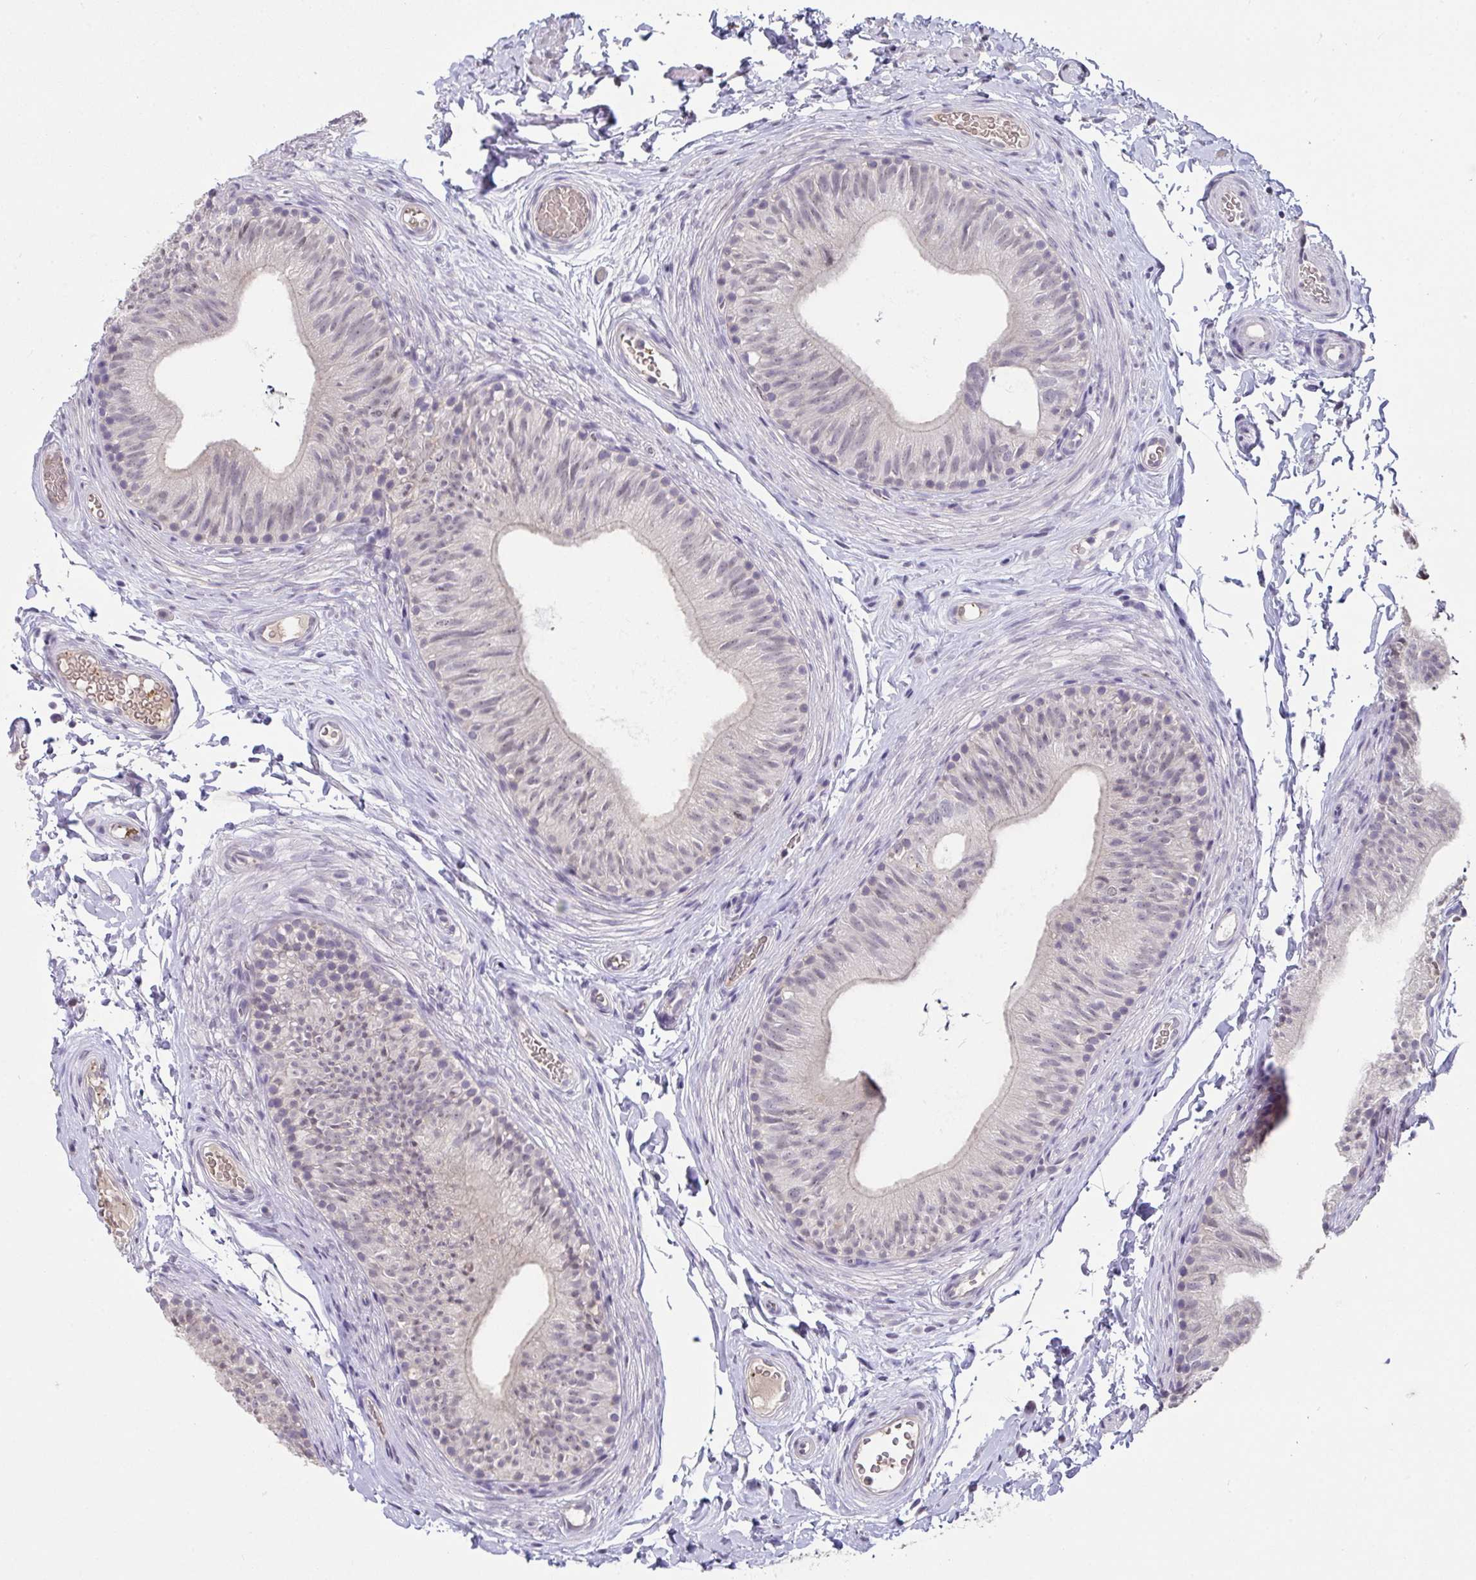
{"staining": {"intensity": "weak", "quantity": "<25%", "location": "nuclear"}, "tissue": "epididymis", "cell_type": "Glandular cells", "image_type": "normal", "snomed": [{"axis": "morphology", "description": "Normal tissue, NOS"}, {"axis": "topography", "description": "Epididymis, spermatic cord, NOS"}, {"axis": "topography", "description": "Epididymis"}, {"axis": "topography", "description": "Peripheral nerve tissue"}], "caption": "Glandular cells show no significant staining in benign epididymis. Nuclei are stained in blue.", "gene": "GLTPD2", "patient": {"sex": "male", "age": 29}}